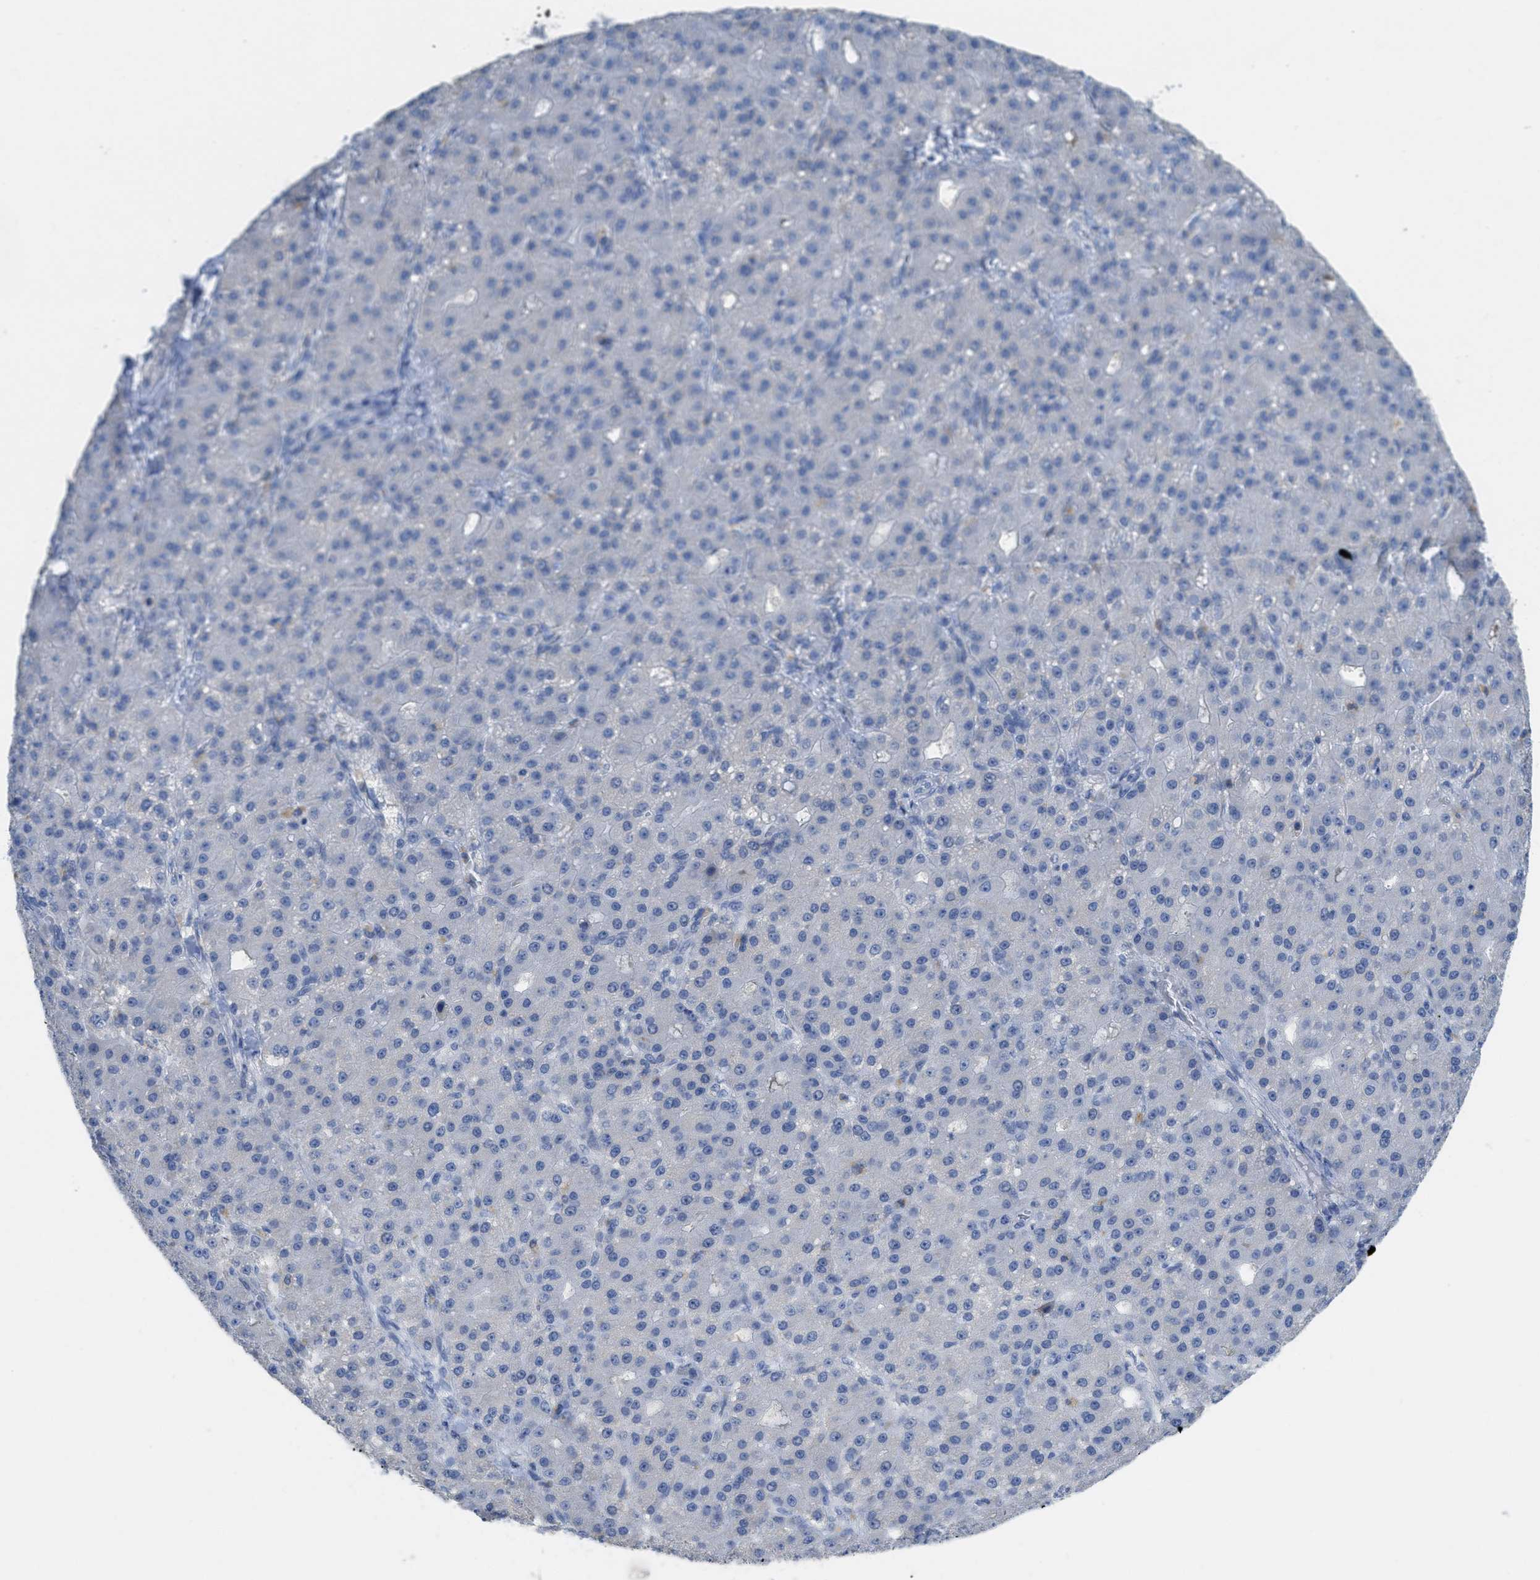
{"staining": {"intensity": "negative", "quantity": "none", "location": "none"}, "tissue": "liver cancer", "cell_type": "Tumor cells", "image_type": "cancer", "snomed": [{"axis": "morphology", "description": "Carcinoma, Hepatocellular, NOS"}, {"axis": "topography", "description": "Liver"}], "caption": "Tumor cells are negative for protein expression in human liver hepatocellular carcinoma.", "gene": "CNNM4", "patient": {"sex": "male", "age": 67}}